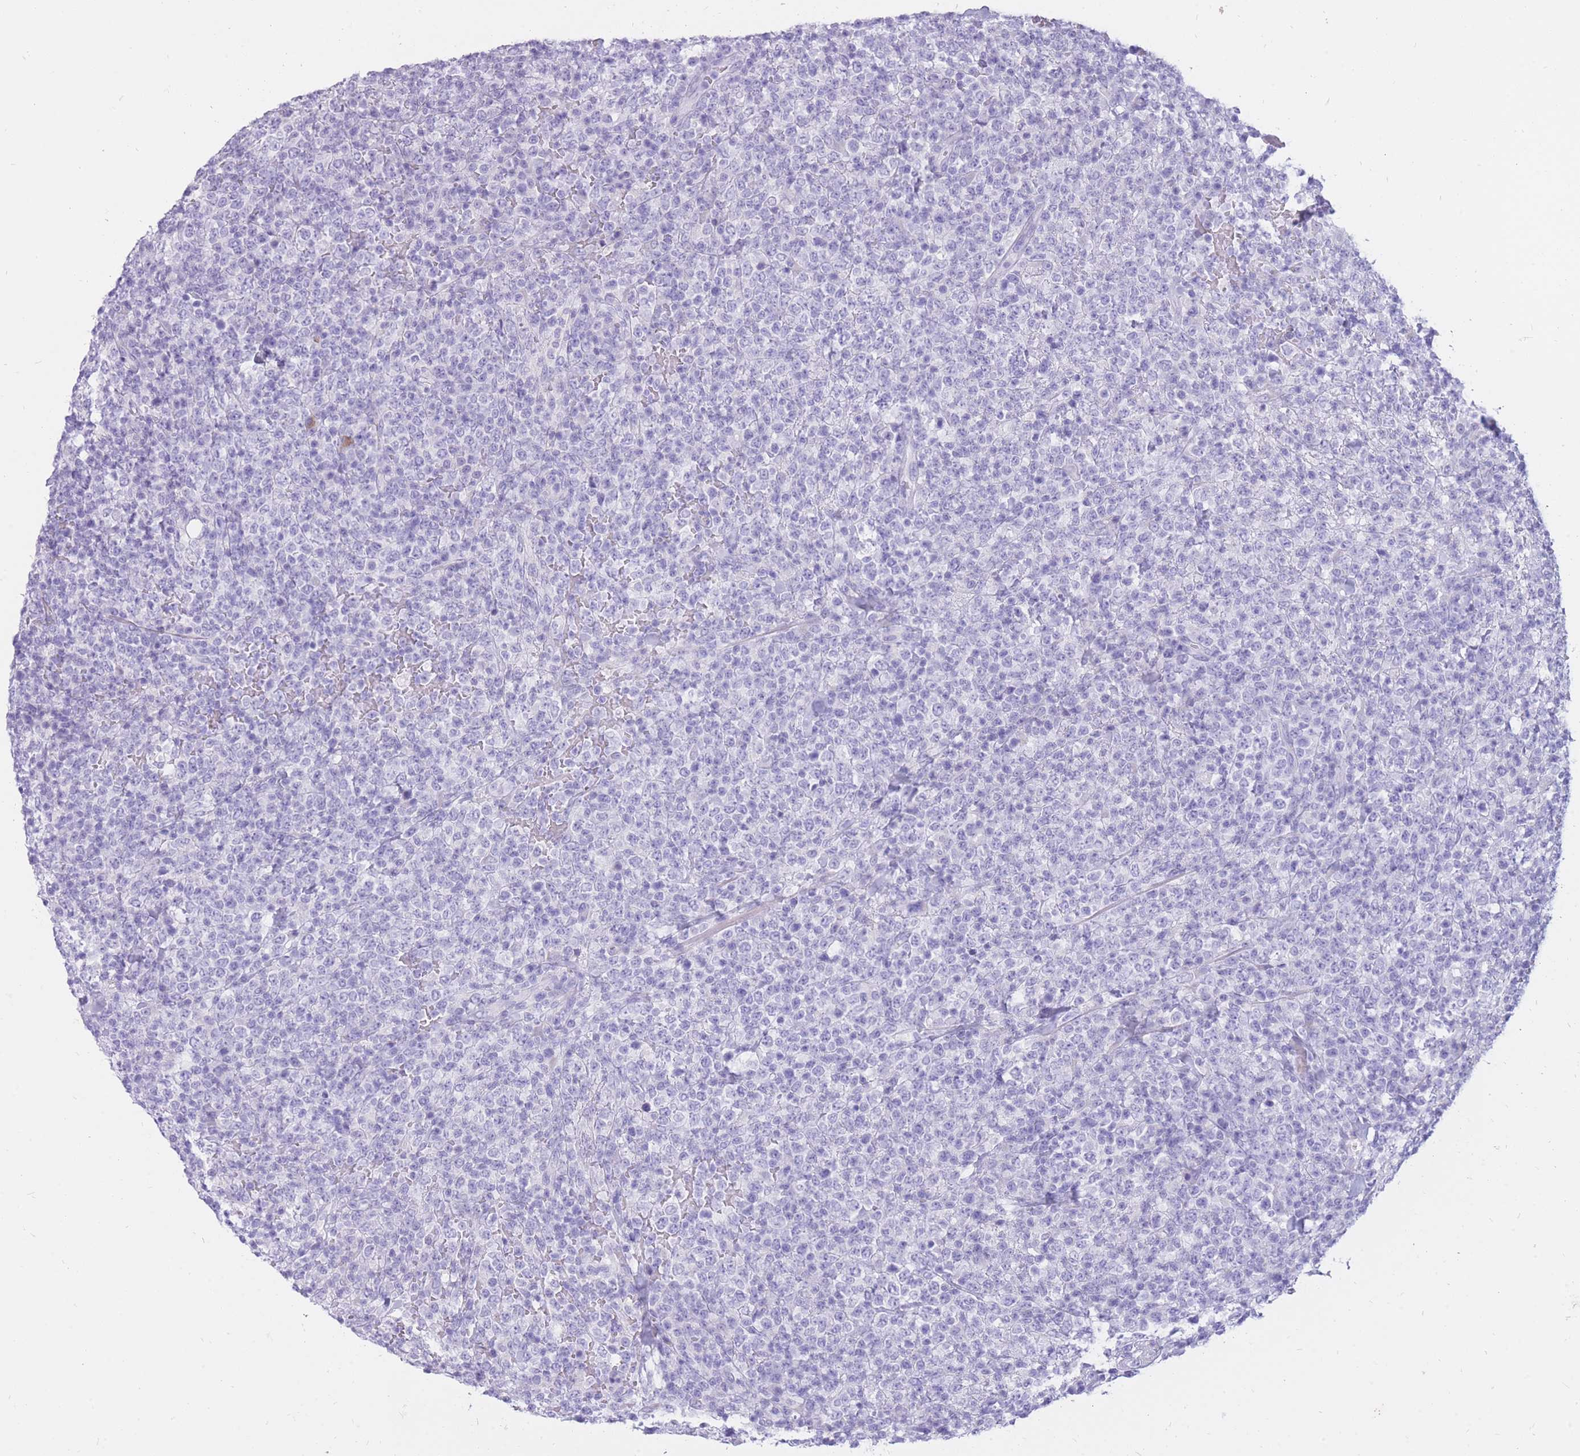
{"staining": {"intensity": "negative", "quantity": "none", "location": "none"}, "tissue": "lymphoma", "cell_type": "Tumor cells", "image_type": "cancer", "snomed": [{"axis": "morphology", "description": "Malignant lymphoma, non-Hodgkin's type, High grade"}, {"axis": "topography", "description": "Colon"}], "caption": "Tumor cells show no significant staining in high-grade malignant lymphoma, non-Hodgkin's type.", "gene": "CYP21A2", "patient": {"sex": "female", "age": 53}}